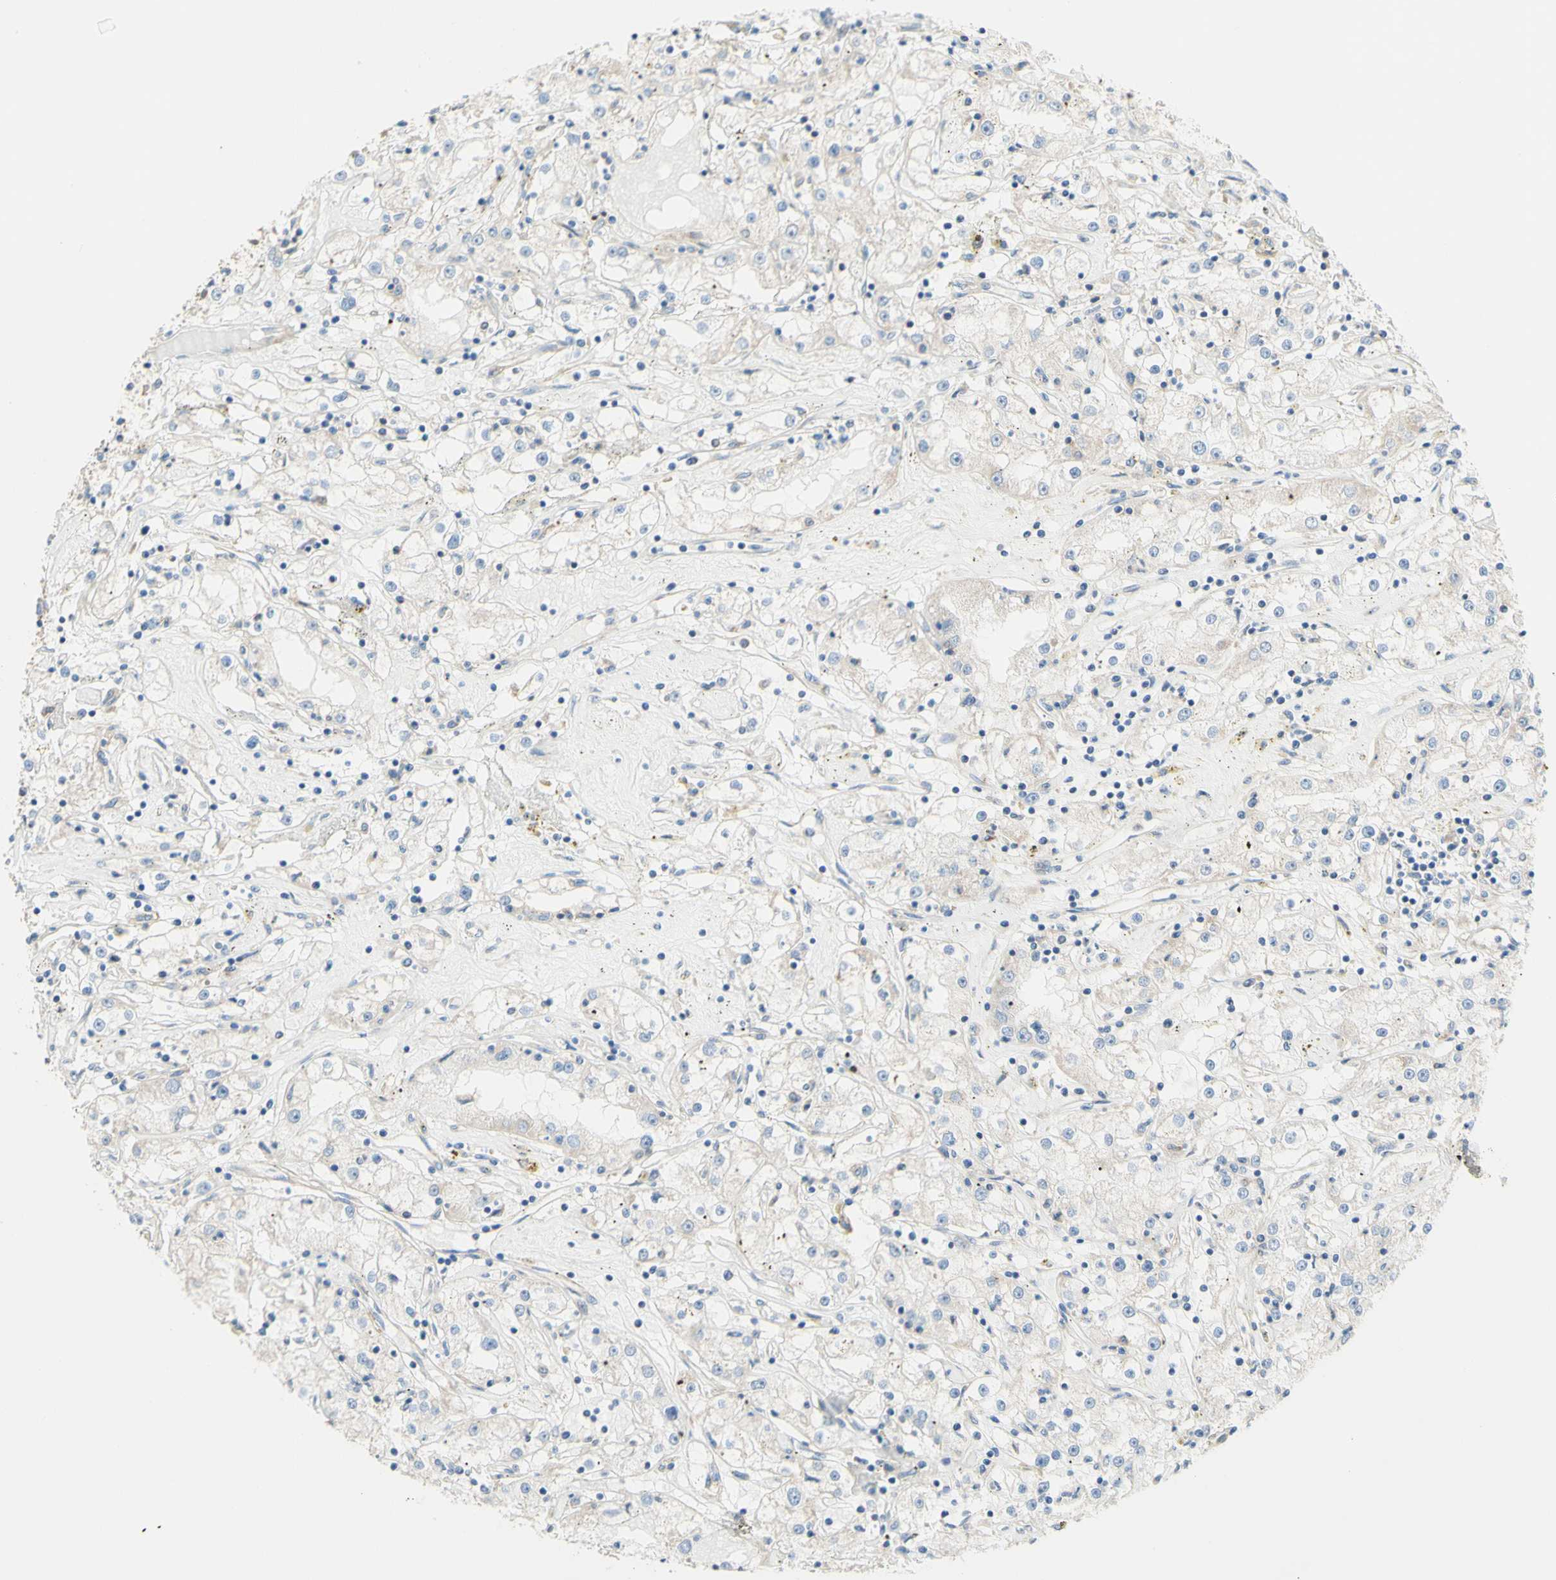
{"staining": {"intensity": "negative", "quantity": "none", "location": "none"}, "tissue": "renal cancer", "cell_type": "Tumor cells", "image_type": "cancer", "snomed": [{"axis": "morphology", "description": "Adenocarcinoma, NOS"}, {"axis": "topography", "description": "Kidney"}], "caption": "High magnification brightfield microscopy of renal cancer (adenocarcinoma) stained with DAB (brown) and counterstained with hematoxylin (blue): tumor cells show no significant staining.", "gene": "RETREG2", "patient": {"sex": "male", "age": 56}}